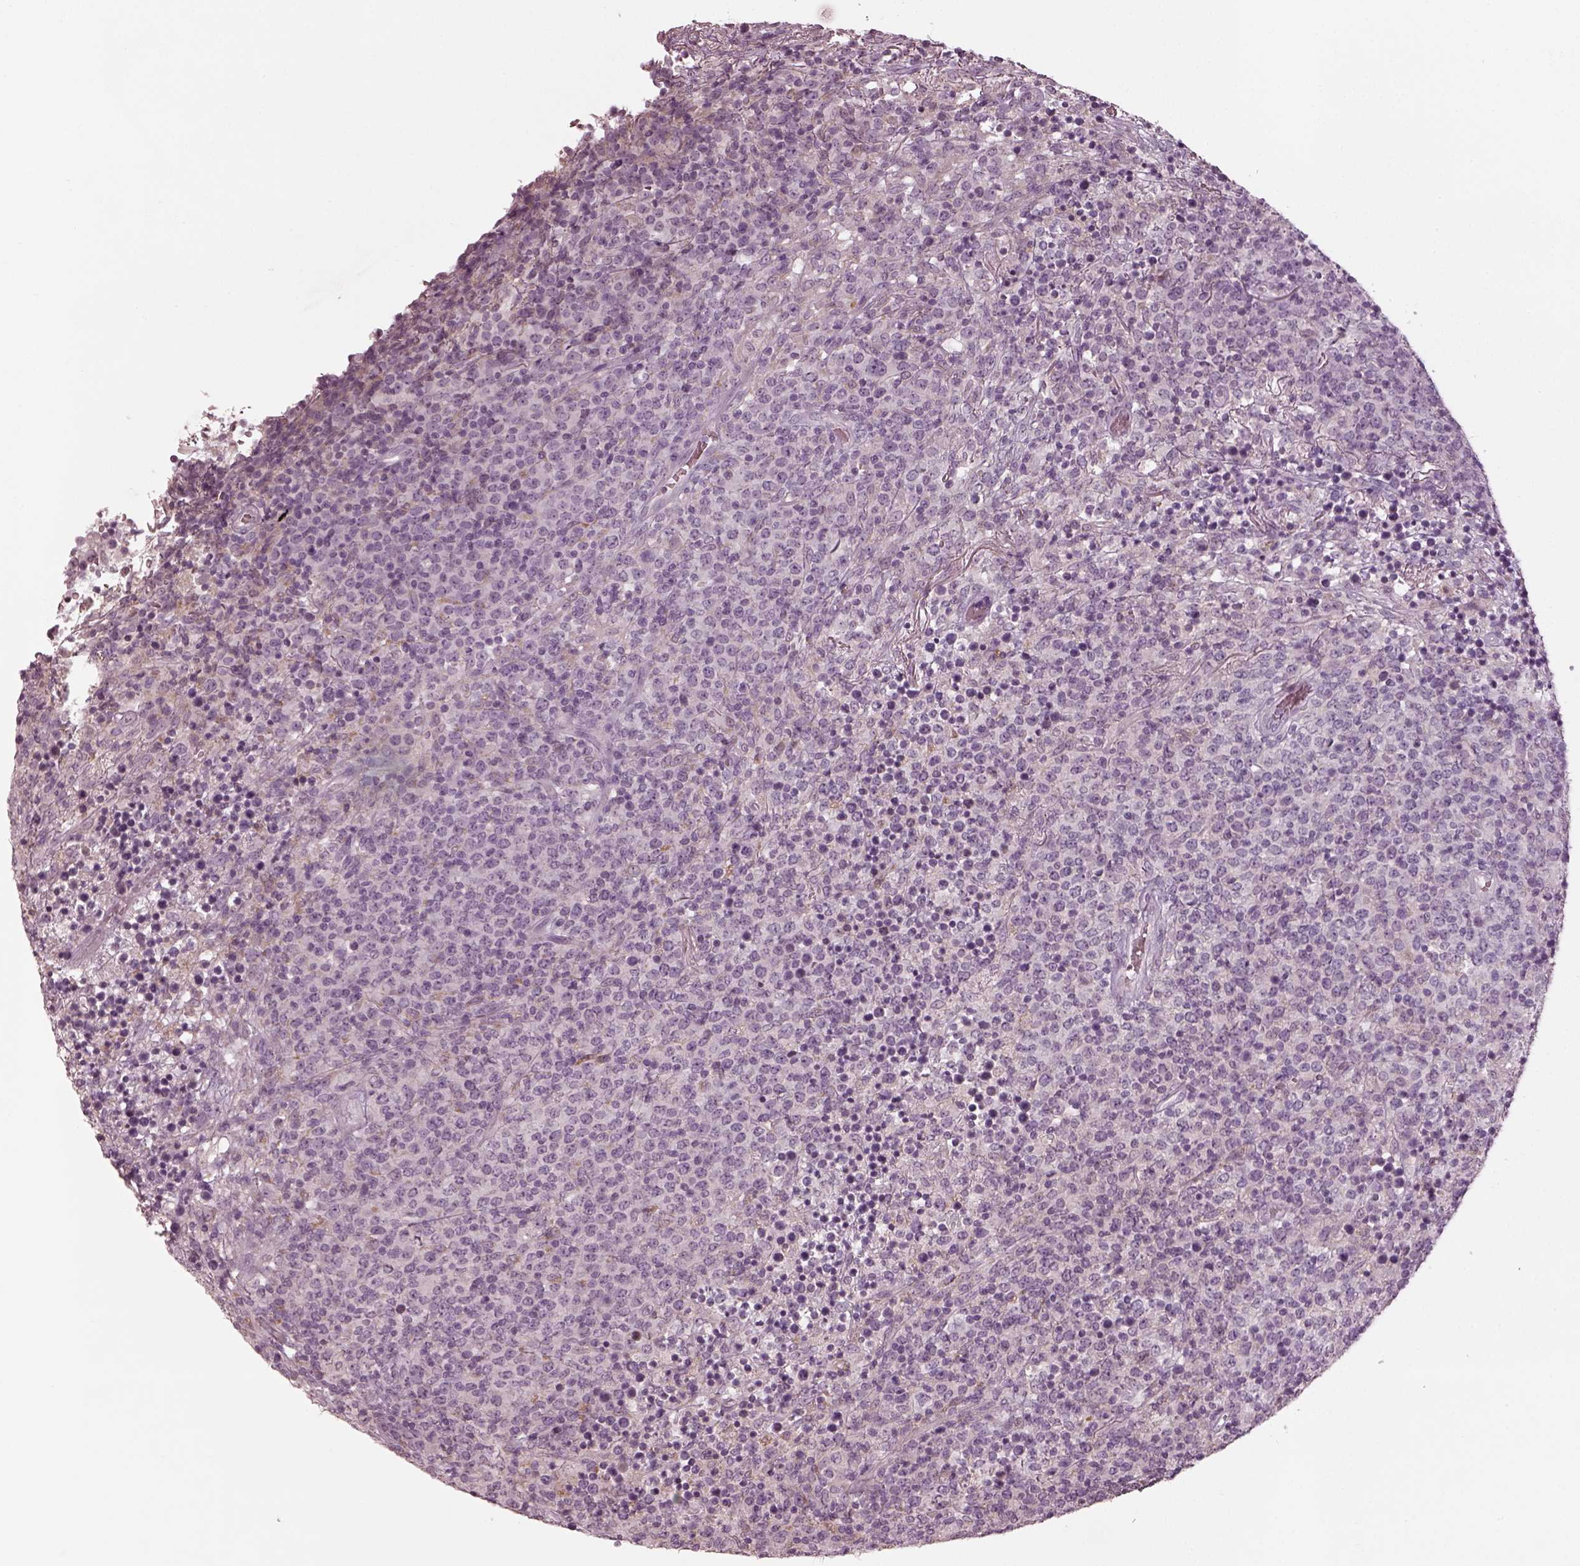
{"staining": {"intensity": "negative", "quantity": "none", "location": "none"}, "tissue": "lymphoma", "cell_type": "Tumor cells", "image_type": "cancer", "snomed": [{"axis": "morphology", "description": "Malignant lymphoma, non-Hodgkin's type, High grade"}, {"axis": "topography", "description": "Lung"}], "caption": "DAB (3,3'-diaminobenzidine) immunohistochemical staining of human malignant lymphoma, non-Hodgkin's type (high-grade) reveals no significant staining in tumor cells.", "gene": "SPATA6L", "patient": {"sex": "male", "age": 79}}